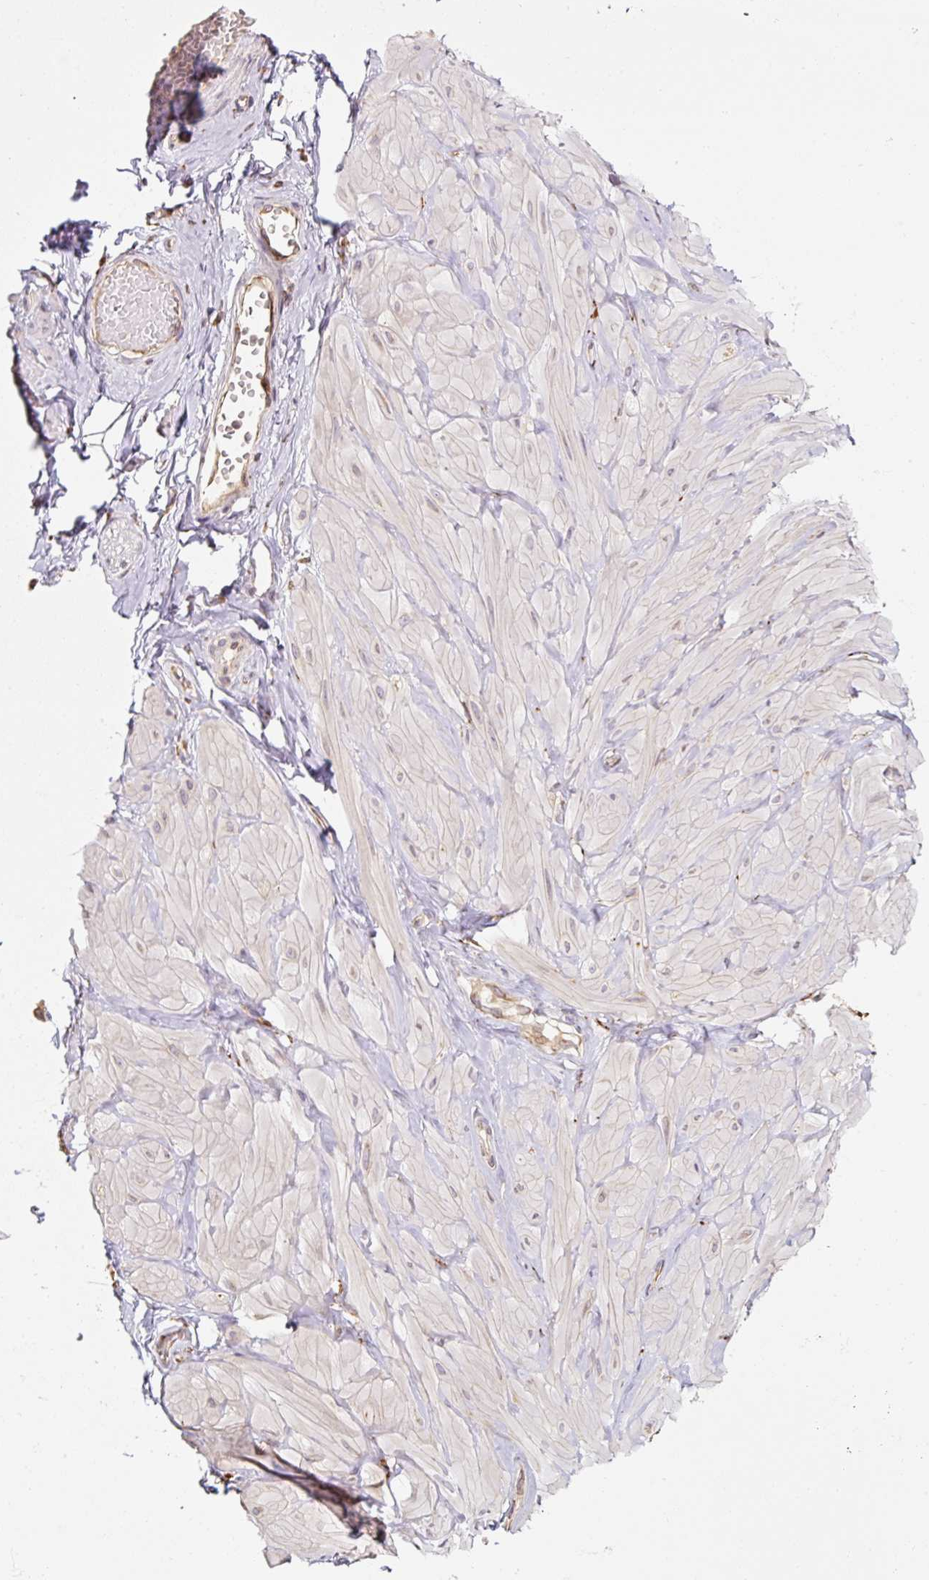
{"staining": {"intensity": "negative", "quantity": "none", "location": "none"}, "tissue": "adipose tissue", "cell_type": "Adipocytes", "image_type": "normal", "snomed": [{"axis": "morphology", "description": "Normal tissue, NOS"}, {"axis": "topography", "description": "Soft tissue"}, {"axis": "topography", "description": "Adipose tissue"}, {"axis": "topography", "description": "Vascular tissue"}, {"axis": "topography", "description": "Peripheral nerve tissue"}], "caption": "Immunohistochemistry micrograph of unremarkable human adipose tissue stained for a protein (brown), which exhibits no positivity in adipocytes. (Brightfield microscopy of DAB (3,3'-diaminobenzidine) immunohistochemistry at high magnification).", "gene": "PRKCSH", "patient": {"sex": "male", "age": 29}}